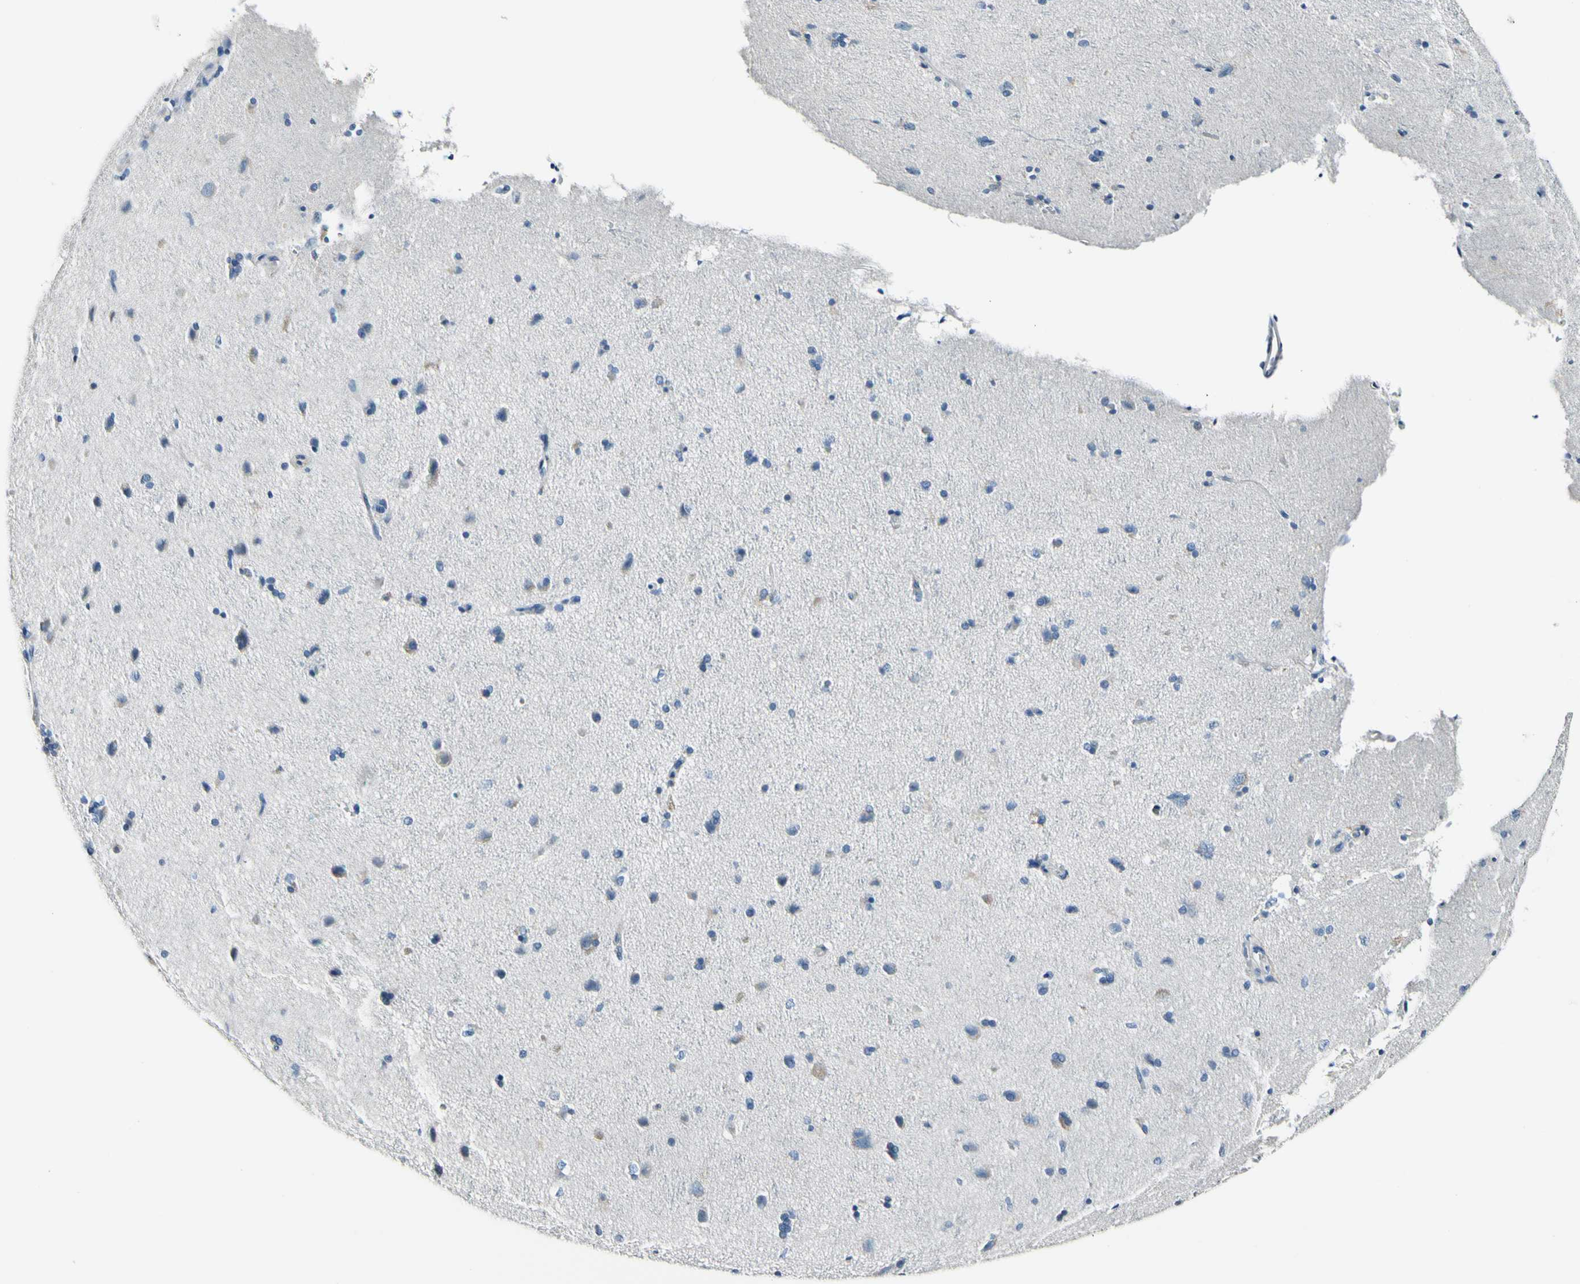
{"staining": {"intensity": "negative", "quantity": "none", "location": "none"}, "tissue": "cerebral cortex", "cell_type": "Endothelial cells", "image_type": "normal", "snomed": [{"axis": "morphology", "description": "Normal tissue, NOS"}, {"axis": "topography", "description": "Cerebral cortex"}], "caption": "IHC of normal human cerebral cortex reveals no positivity in endothelial cells. (Stains: DAB immunohistochemistry (IHC) with hematoxylin counter stain, Microscopy: brightfield microscopy at high magnification).", "gene": "COL6A3", "patient": {"sex": "male", "age": 62}}